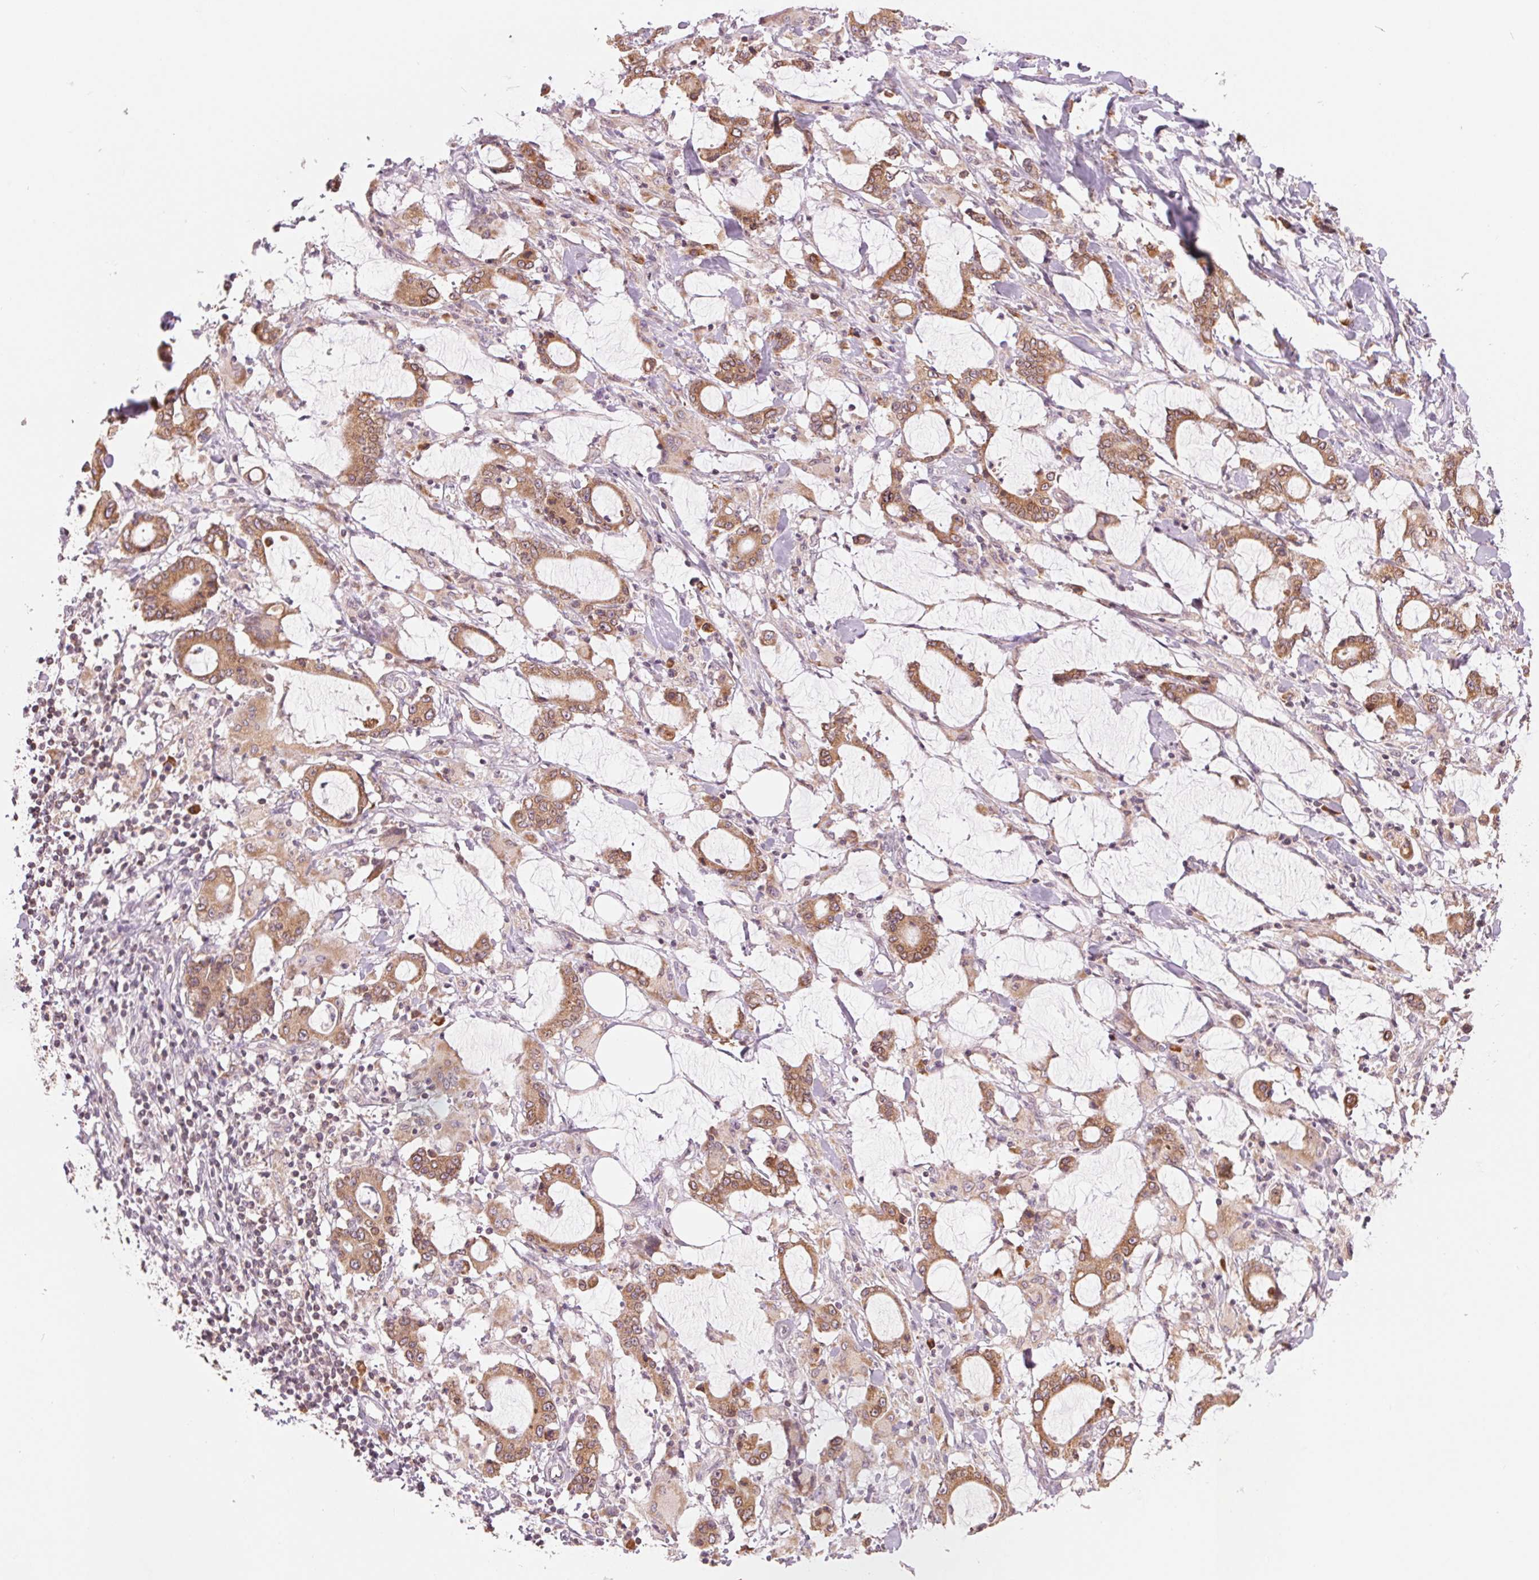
{"staining": {"intensity": "moderate", "quantity": ">75%", "location": "cytoplasmic/membranous"}, "tissue": "stomach cancer", "cell_type": "Tumor cells", "image_type": "cancer", "snomed": [{"axis": "morphology", "description": "Adenocarcinoma, NOS"}, {"axis": "topography", "description": "Stomach, upper"}], "caption": "Stomach adenocarcinoma stained for a protein exhibits moderate cytoplasmic/membranous positivity in tumor cells. (DAB (3,3'-diaminobenzidine) = brown stain, brightfield microscopy at high magnification).", "gene": "TECR", "patient": {"sex": "male", "age": 68}}